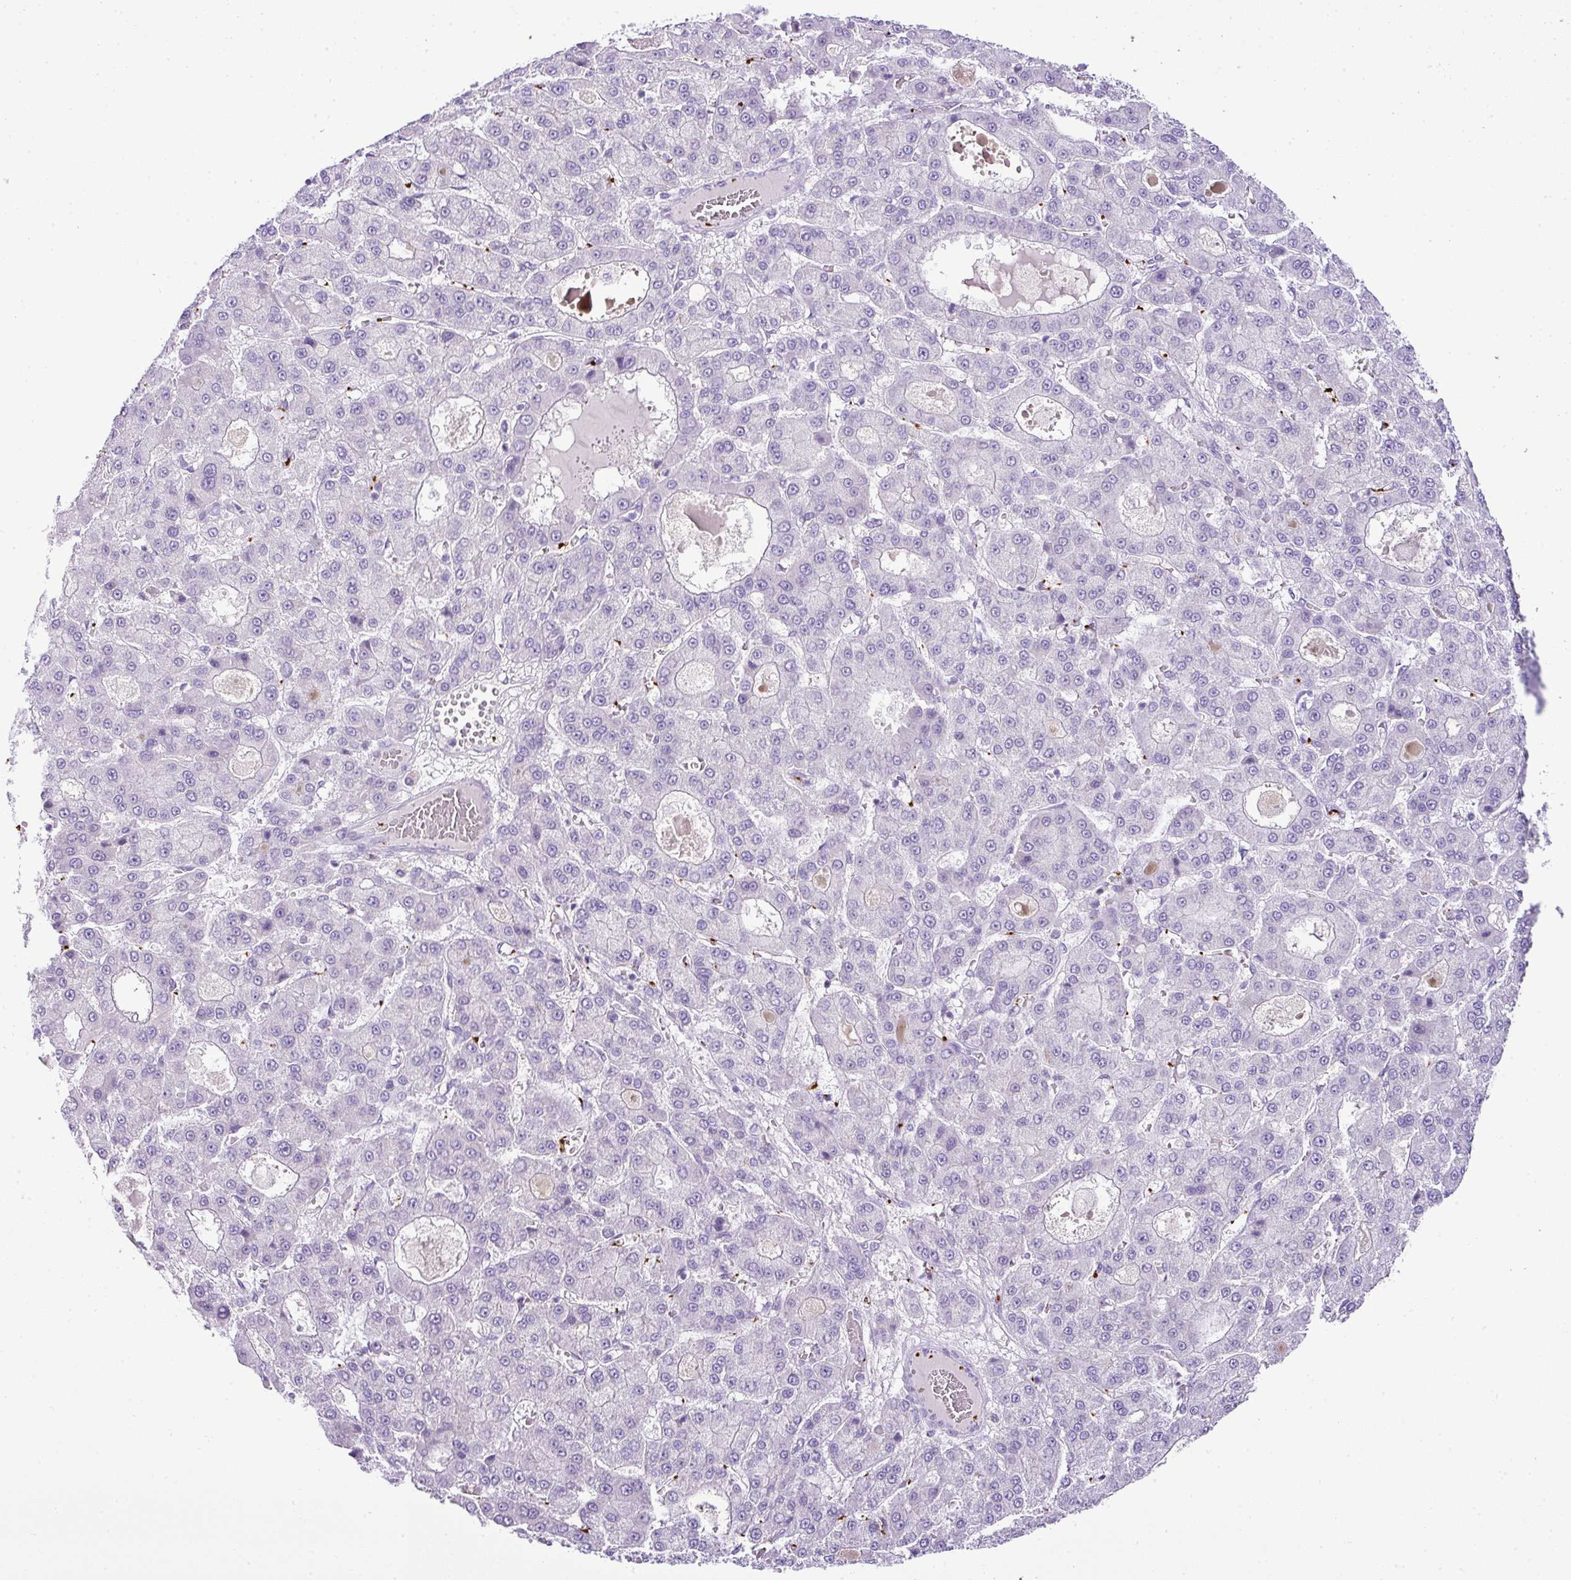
{"staining": {"intensity": "negative", "quantity": "none", "location": "none"}, "tissue": "liver cancer", "cell_type": "Tumor cells", "image_type": "cancer", "snomed": [{"axis": "morphology", "description": "Carcinoma, Hepatocellular, NOS"}, {"axis": "topography", "description": "Liver"}], "caption": "A high-resolution micrograph shows IHC staining of hepatocellular carcinoma (liver), which reveals no significant staining in tumor cells.", "gene": "CMTM5", "patient": {"sex": "male", "age": 70}}